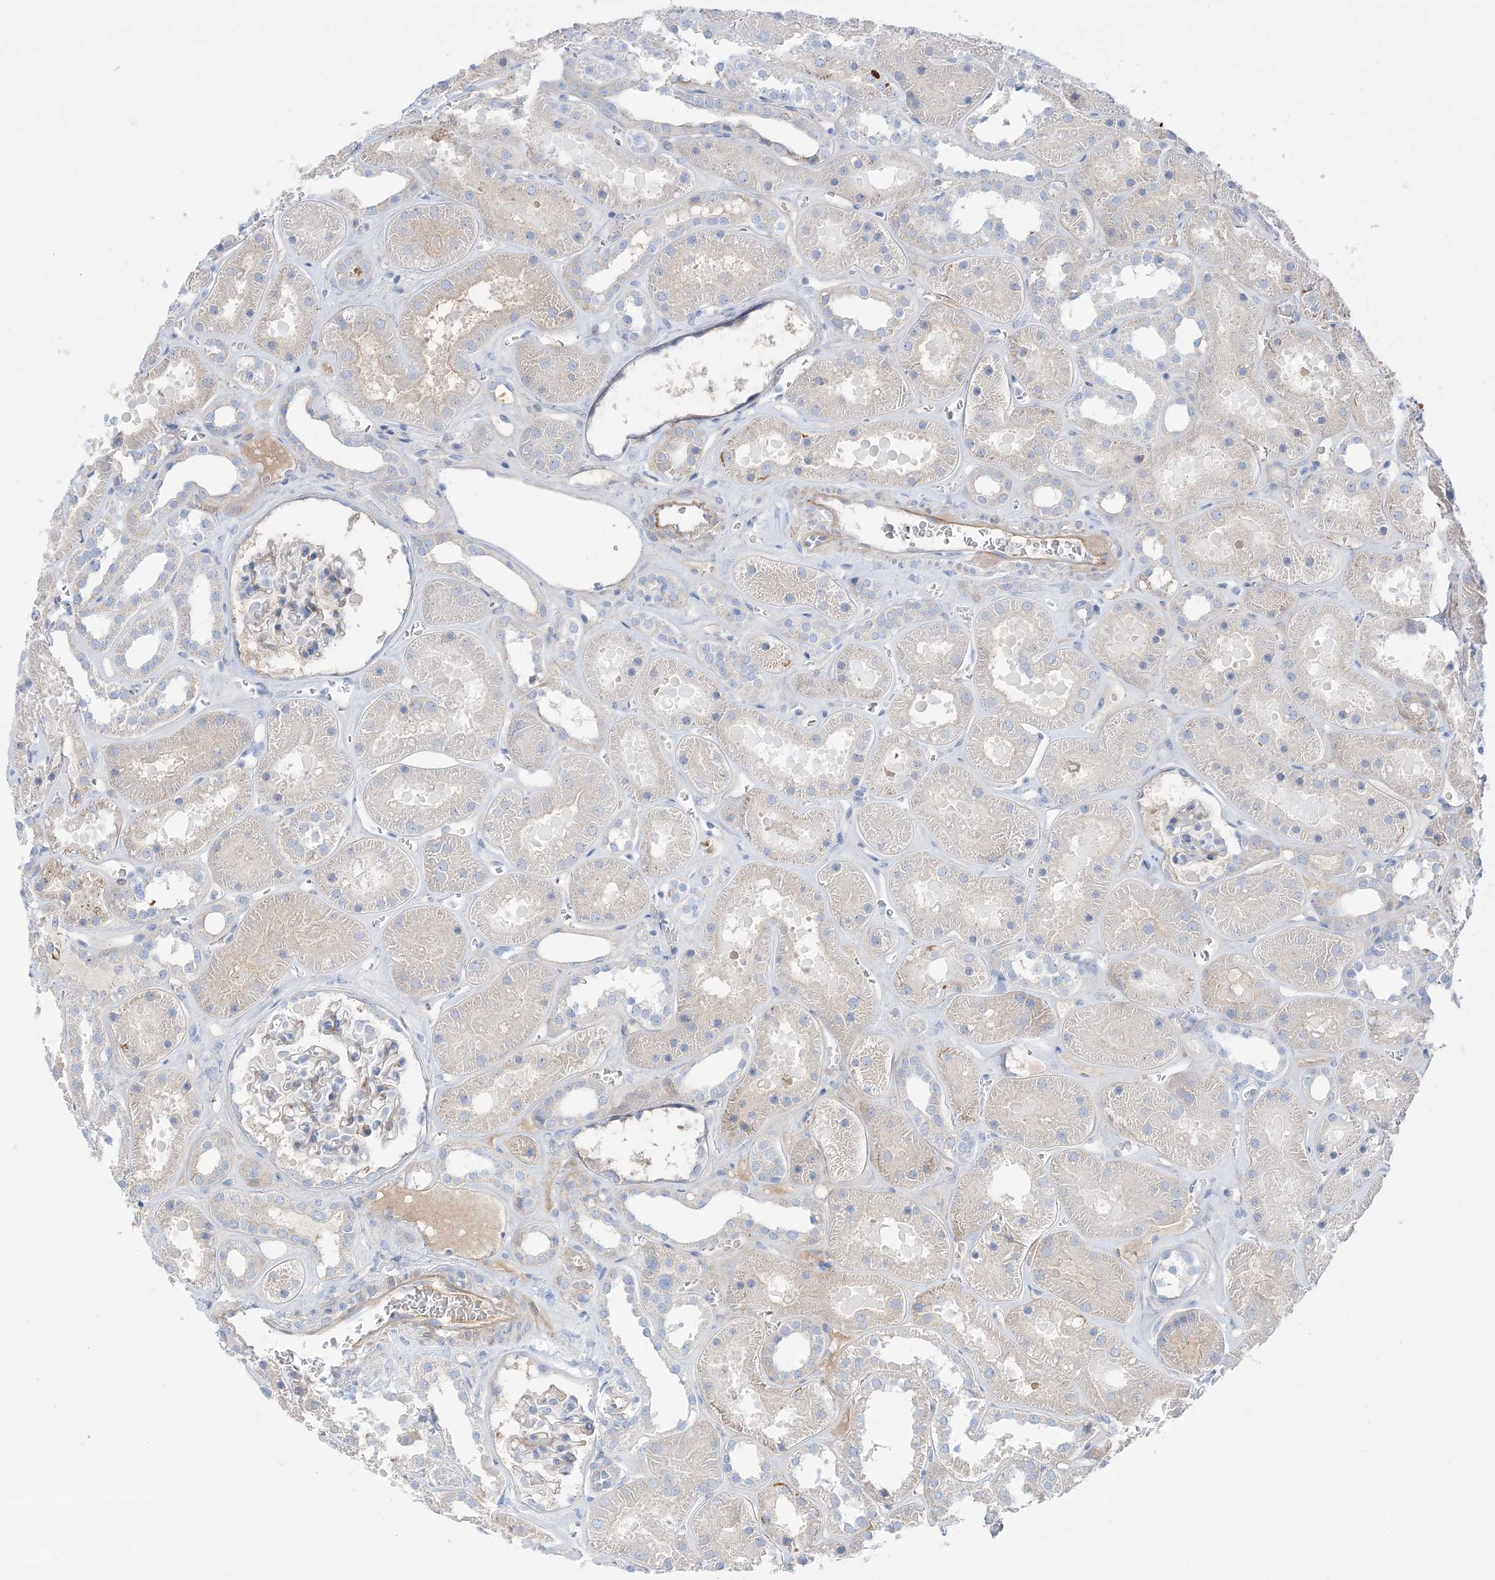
{"staining": {"intensity": "weak", "quantity": "<25%", "location": "cytoplasmic/membranous"}, "tissue": "kidney", "cell_type": "Cells in glomeruli", "image_type": "normal", "snomed": [{"axis": "morphology", "description": "Normal tissue, NOS"}, {"axis": "topography", "description": "Kidney"}], "caption": "Histopathology image shows no protein staining in cells in glomeruli of benign kidney. (DAB (3,3'-diaminobenzidine) IHC, high magnification).", "gene": "ATP11C", "patient": {"sex": "female", "age": 41}}